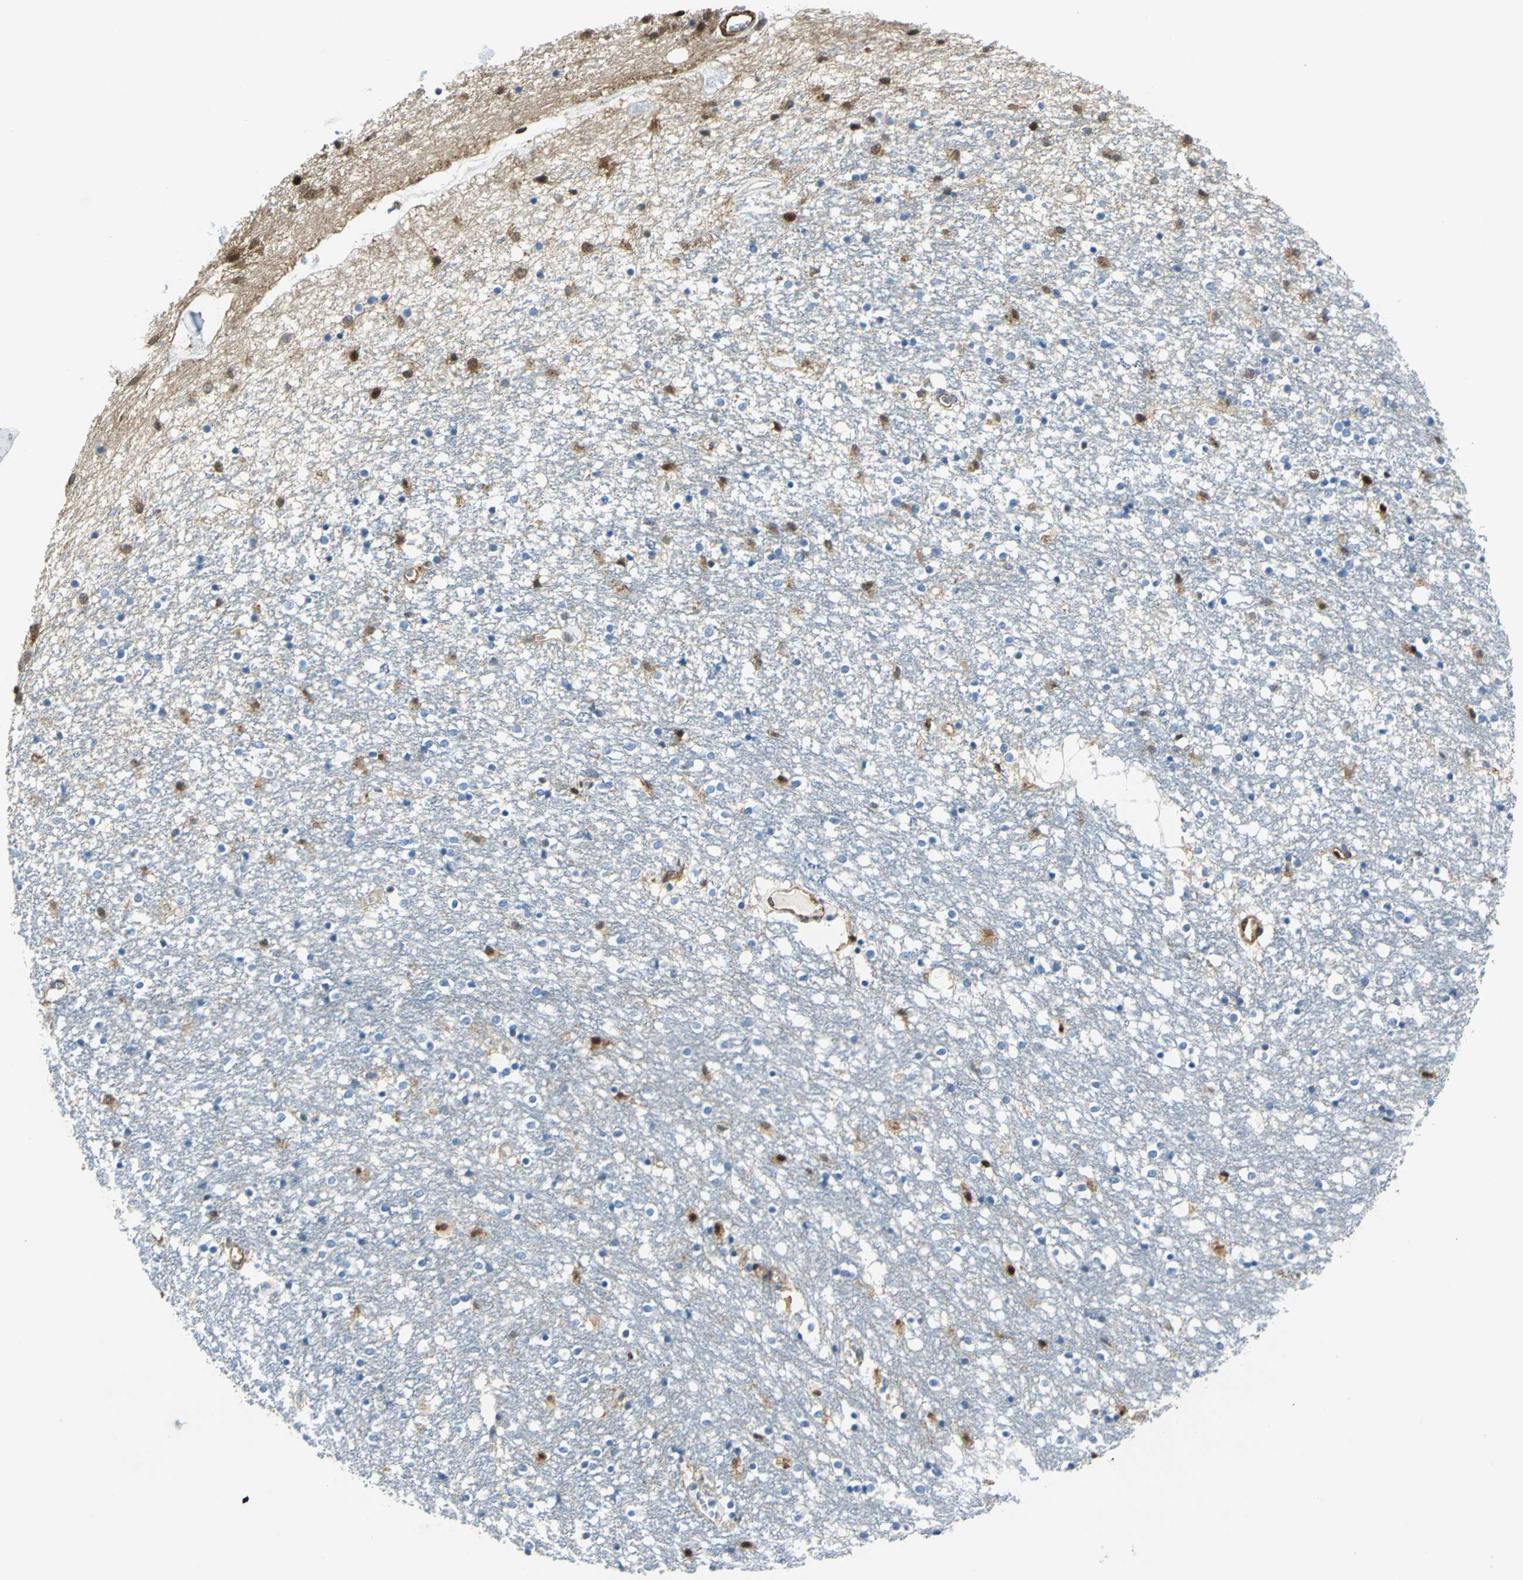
{"staining": {"intensity": "negative", "quantity": "none", "location": "none"}, "tissue": "caudate", "cell_type": "Glial cells", "image_type": "normal", "snomed": [{"axis": "morphology", "description": "Normal tissue, NOS"}, {"axis": "topography", "description": "Lateral ventricle wall"}], "caption": "DAB (3,3'-diaminobenzidine) immunohistochemical staining of normal caudate reveals no significant staining in glial cells.", "gene": "HSPB1", "patient": {"sex": "female", "age": 54}}